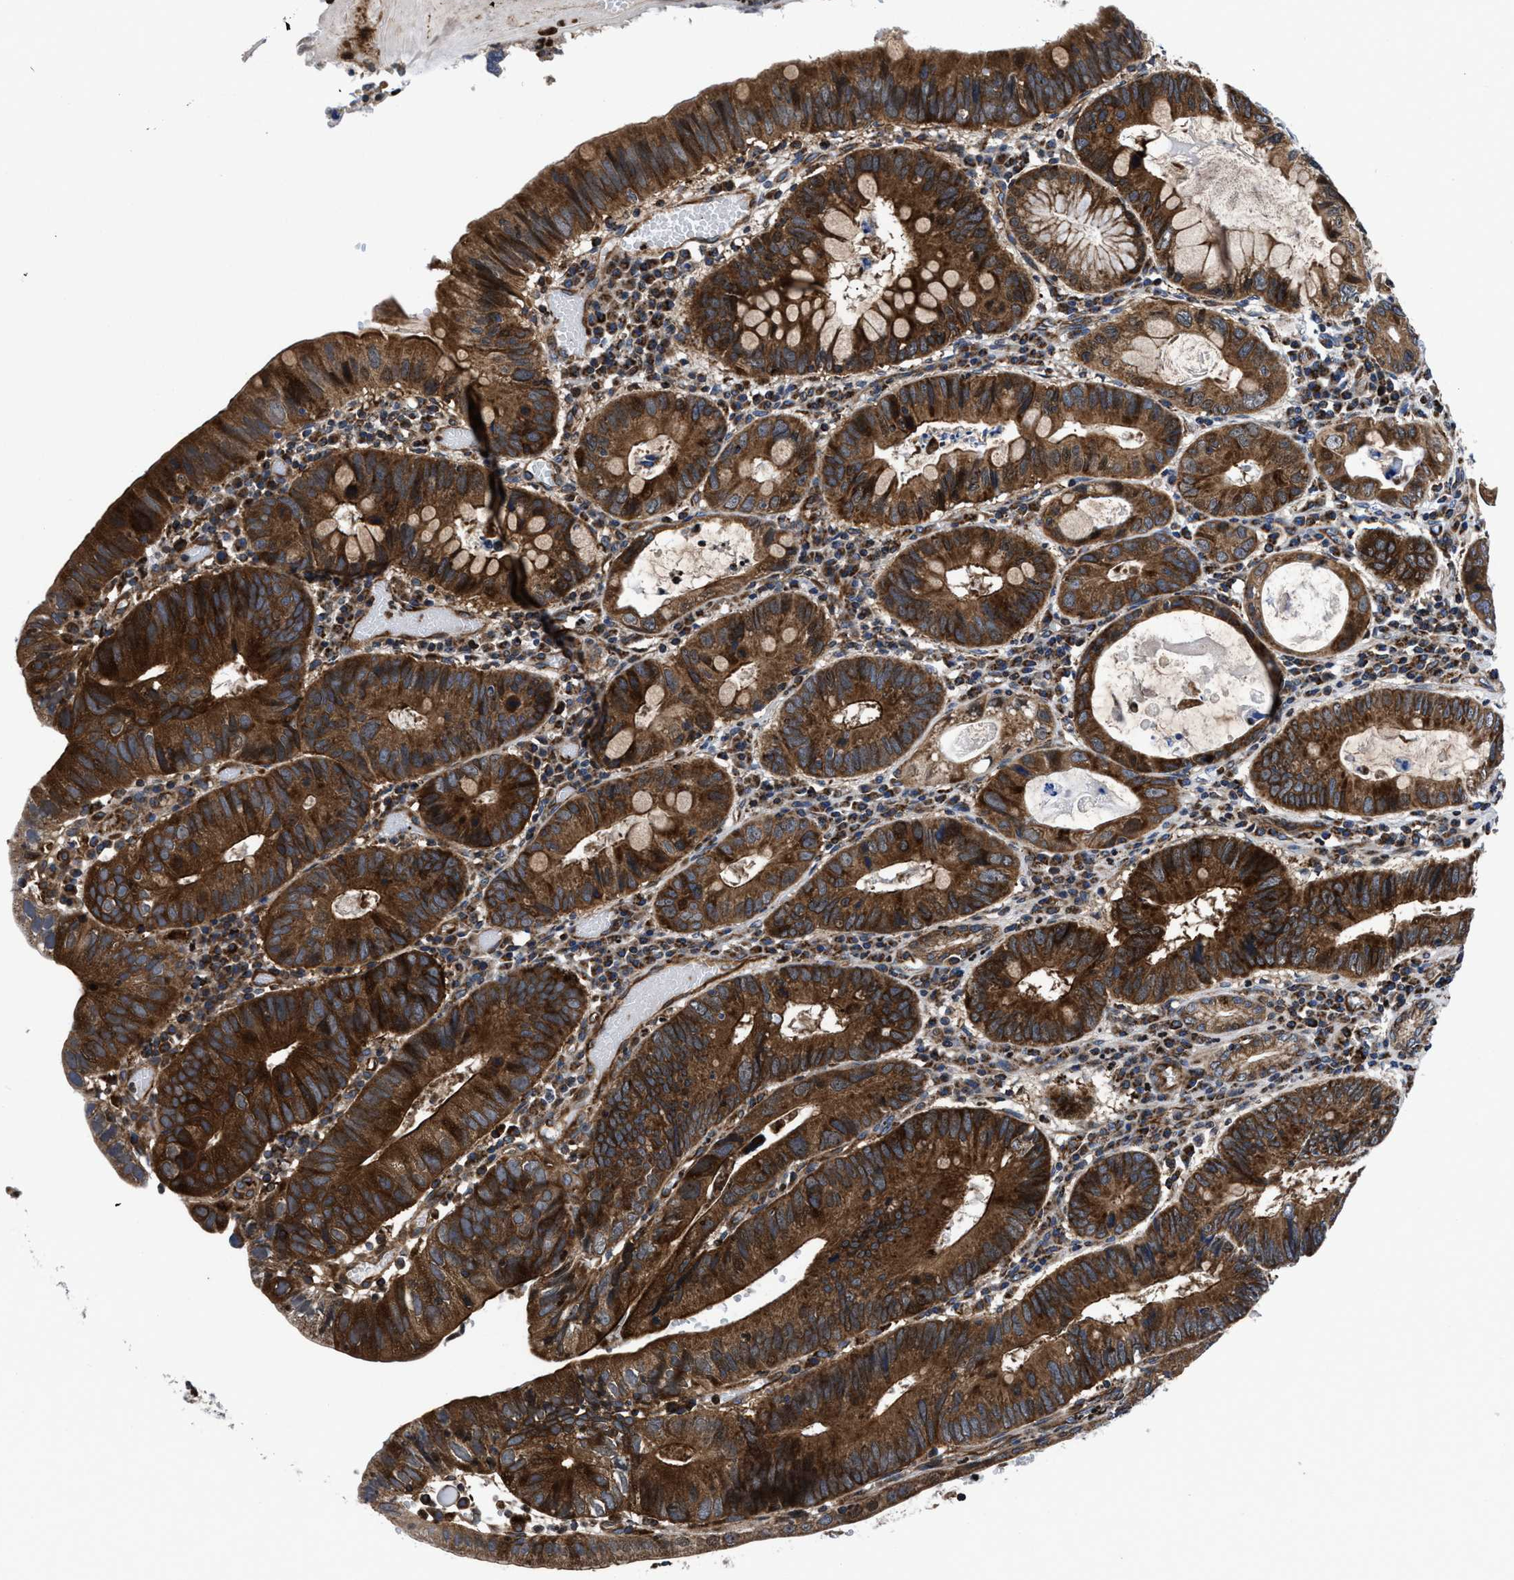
{"staining": {"intensity": "strong", "quantity": ">75%", "location": "cytoplasmic/membranous"}, "tissue": "stomach cancer", "cell_type": "Tumor cells", "image_type": "cancer", "snomed": [{"axis": "morphology", "description": "Adenocarcinoma, NOS"}, {"axis": "topography", "description": "Stomach"}], "caption": "Immunohistochemical staining of stomach cancer demonstrates strong cytoplasmic/membranous protein staining in about >75% of tumor cells.", "gene": "PRR15L", "patient": {"sex": "male", "age": 59}}